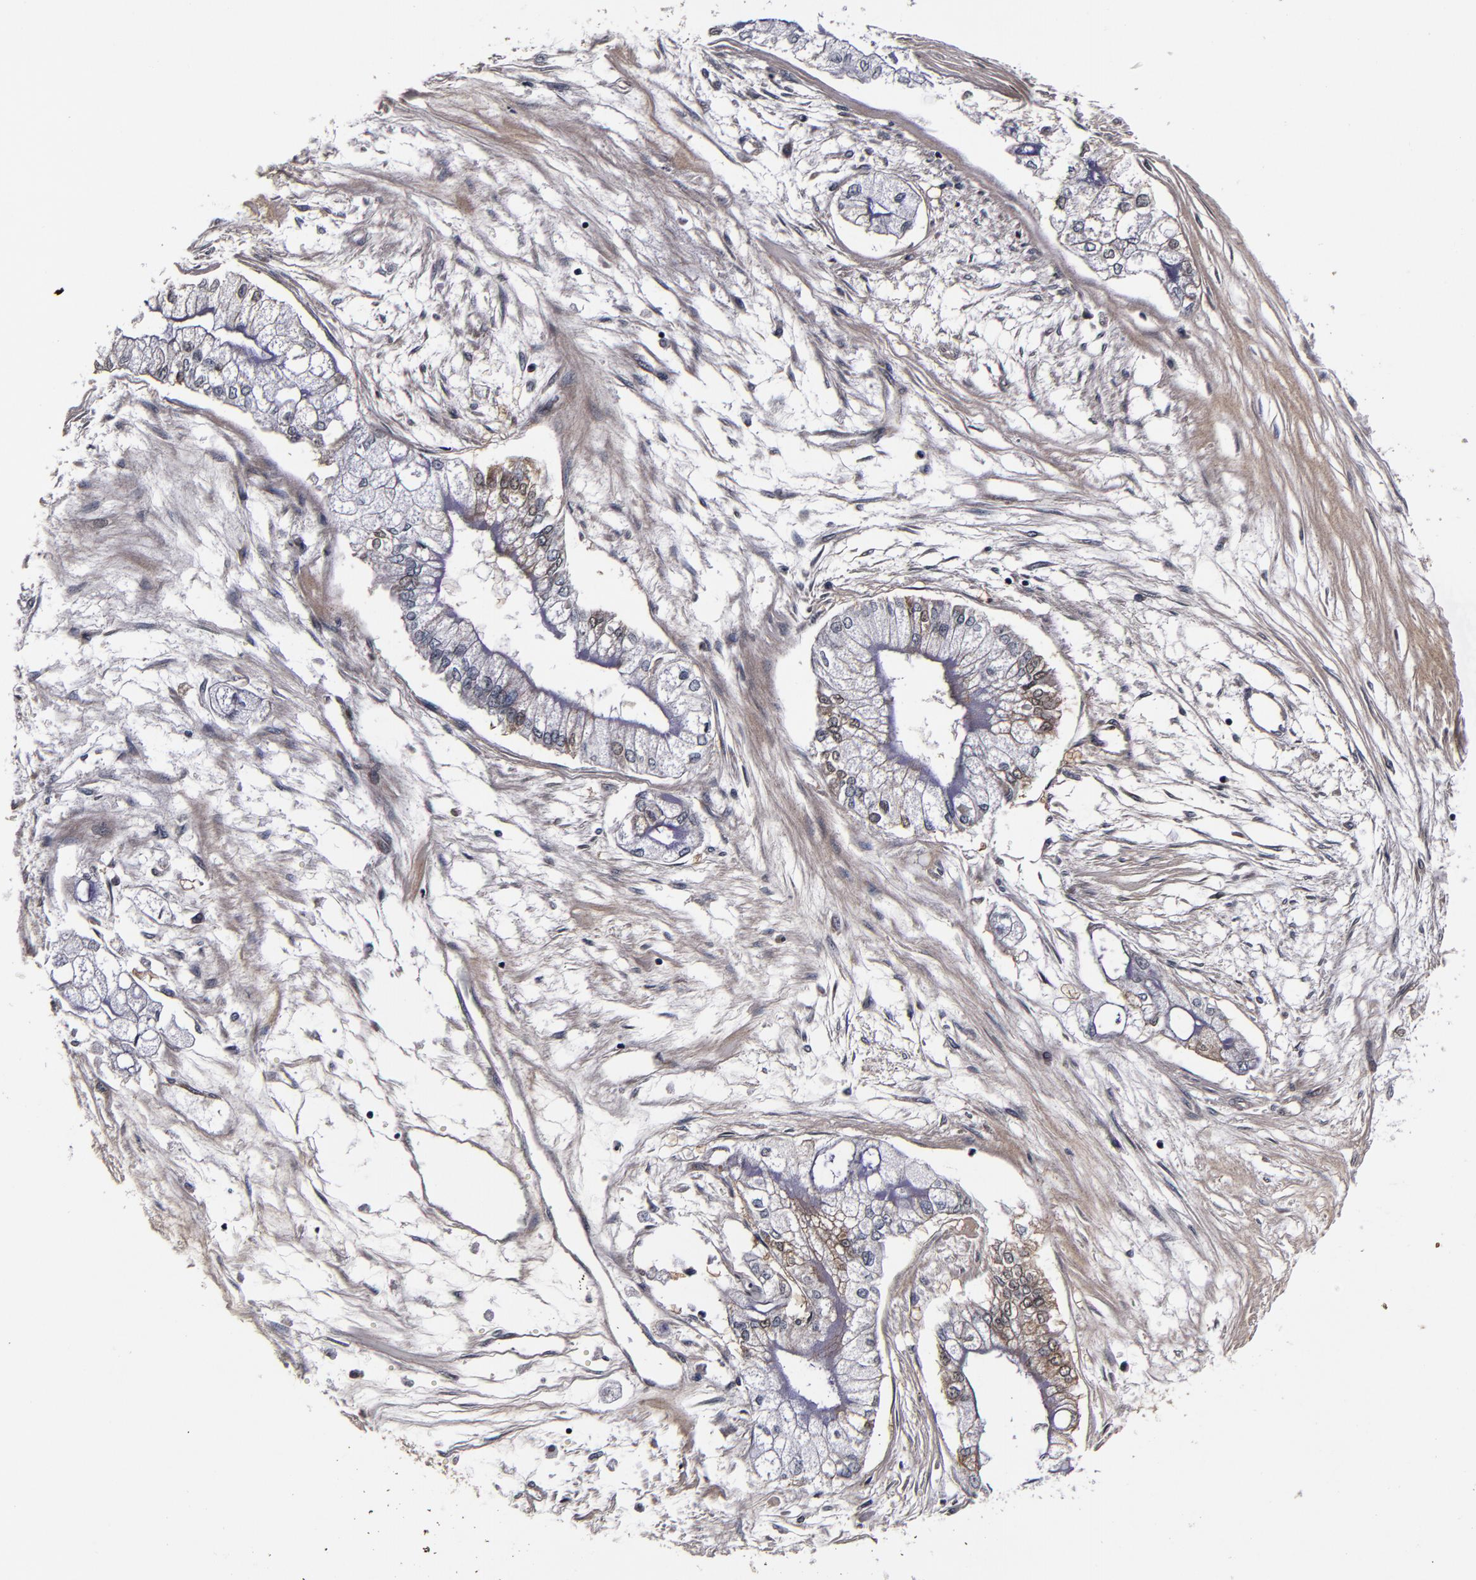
{"staining": {"intensity": "moderate", "quantity": "25%-75%", "location": "cytoplasmic/membranous"}, "tissue": "pancreatic cancer", "cell_type": "Tumor cells", "image_type": "cancer", "snomed": [{"axis": "morphology", "description": "Adenocarcinoma, NOS"}, {"axis": "topography", "description": "Pancreas"}], "caption": "Immunohistochemistry (IHC) staining of adenocarcinoma (pancreatic), which demonstrates medium levels of moderate cytoplasmic/membranous staining in approximately 25%-75% of tumor cells indicating moderate cytoplasmic/membranous protein positivity. The staining was performed using DAB (3,3'-diaminobenzidine) (brown) for protein detection and nuclei were counterstained in hematoxylin (blue).", "gene": "MMP15", "patient": {"sex": "male", "age": 79}}